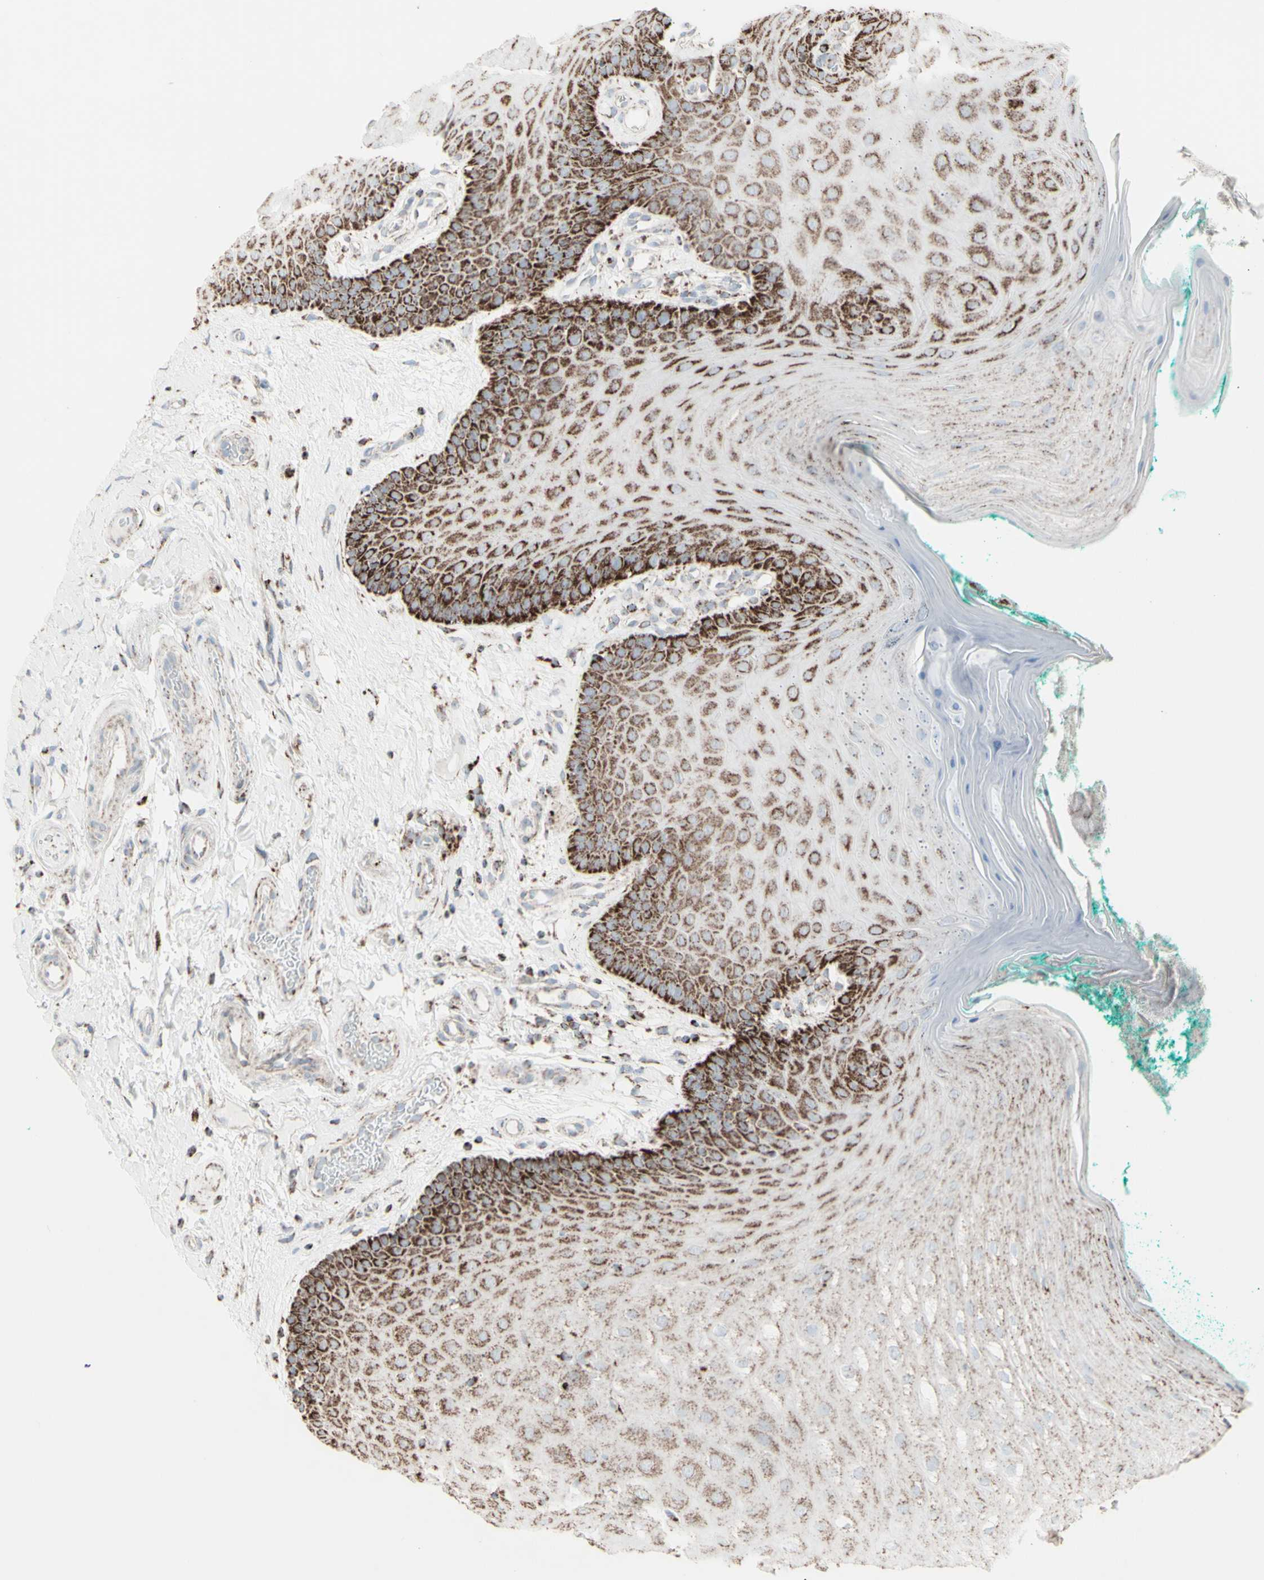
{"staining": {"intensity": "strong", "quantity": "25%-75%", "location": "cytoplasmic/membranous"}, "tissue": "oral mucosa", "cell_type": "Squamous epithelial cells", "image_type": "normal", "snomed": [{"axis": "morphology", "description": "Normal tissue, NOS"}, {"axis": "topography", "description": "Skeletal muscle"}, {"axis": "topography", "description": "Oral tissue"}], "caption": "Immunohistochemical staining of normal oral mucosa reveals high levels of strong cytoplasmic/membranous positivity in about 25%-75% of squamous epithelial cells.", "gene": "PLGRKT", "patient": {"sex": "male", "age": 58}}